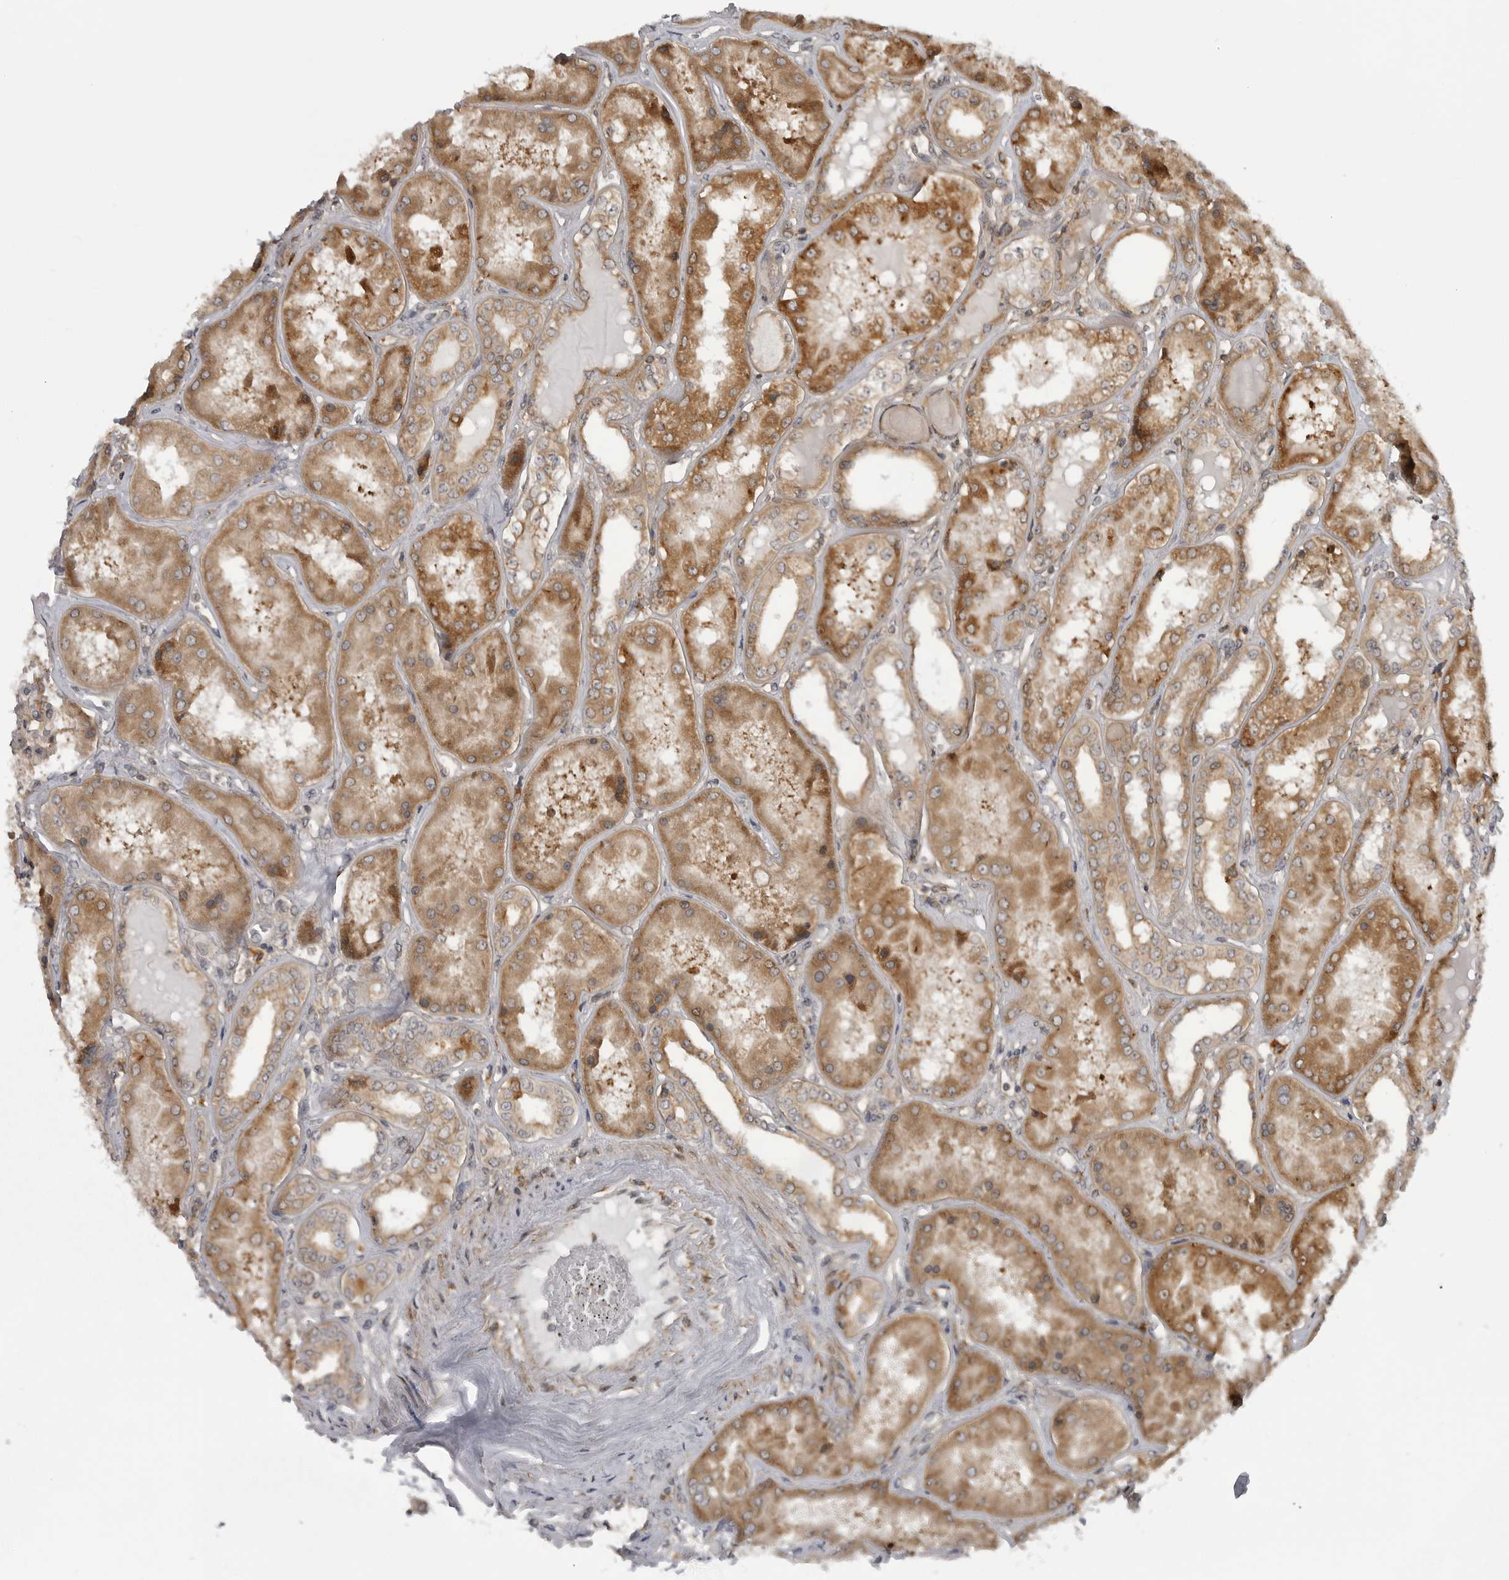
{"staining": {"intensity": "moderate", "quantity": "<25%", "location": "cytoplasmic/membranous"}, "tissue": "kidney", "cell_type": "Cells in glomeruli", "image_type": "normal", "snomed": [{"axis": "morphology", "description": "Normal tissue, NOS"}, {"axis": "topography", "description": "Kidney"}], "caption": "About <25% of cells in glomeruli in unremarkable human kidney demonstrate moderate cytoplasmic/membranous protein staining as visualized by brown immunohistochemical staining.", "gene": "LRRC45", "patient": {"sex": "female", "age": 56}}